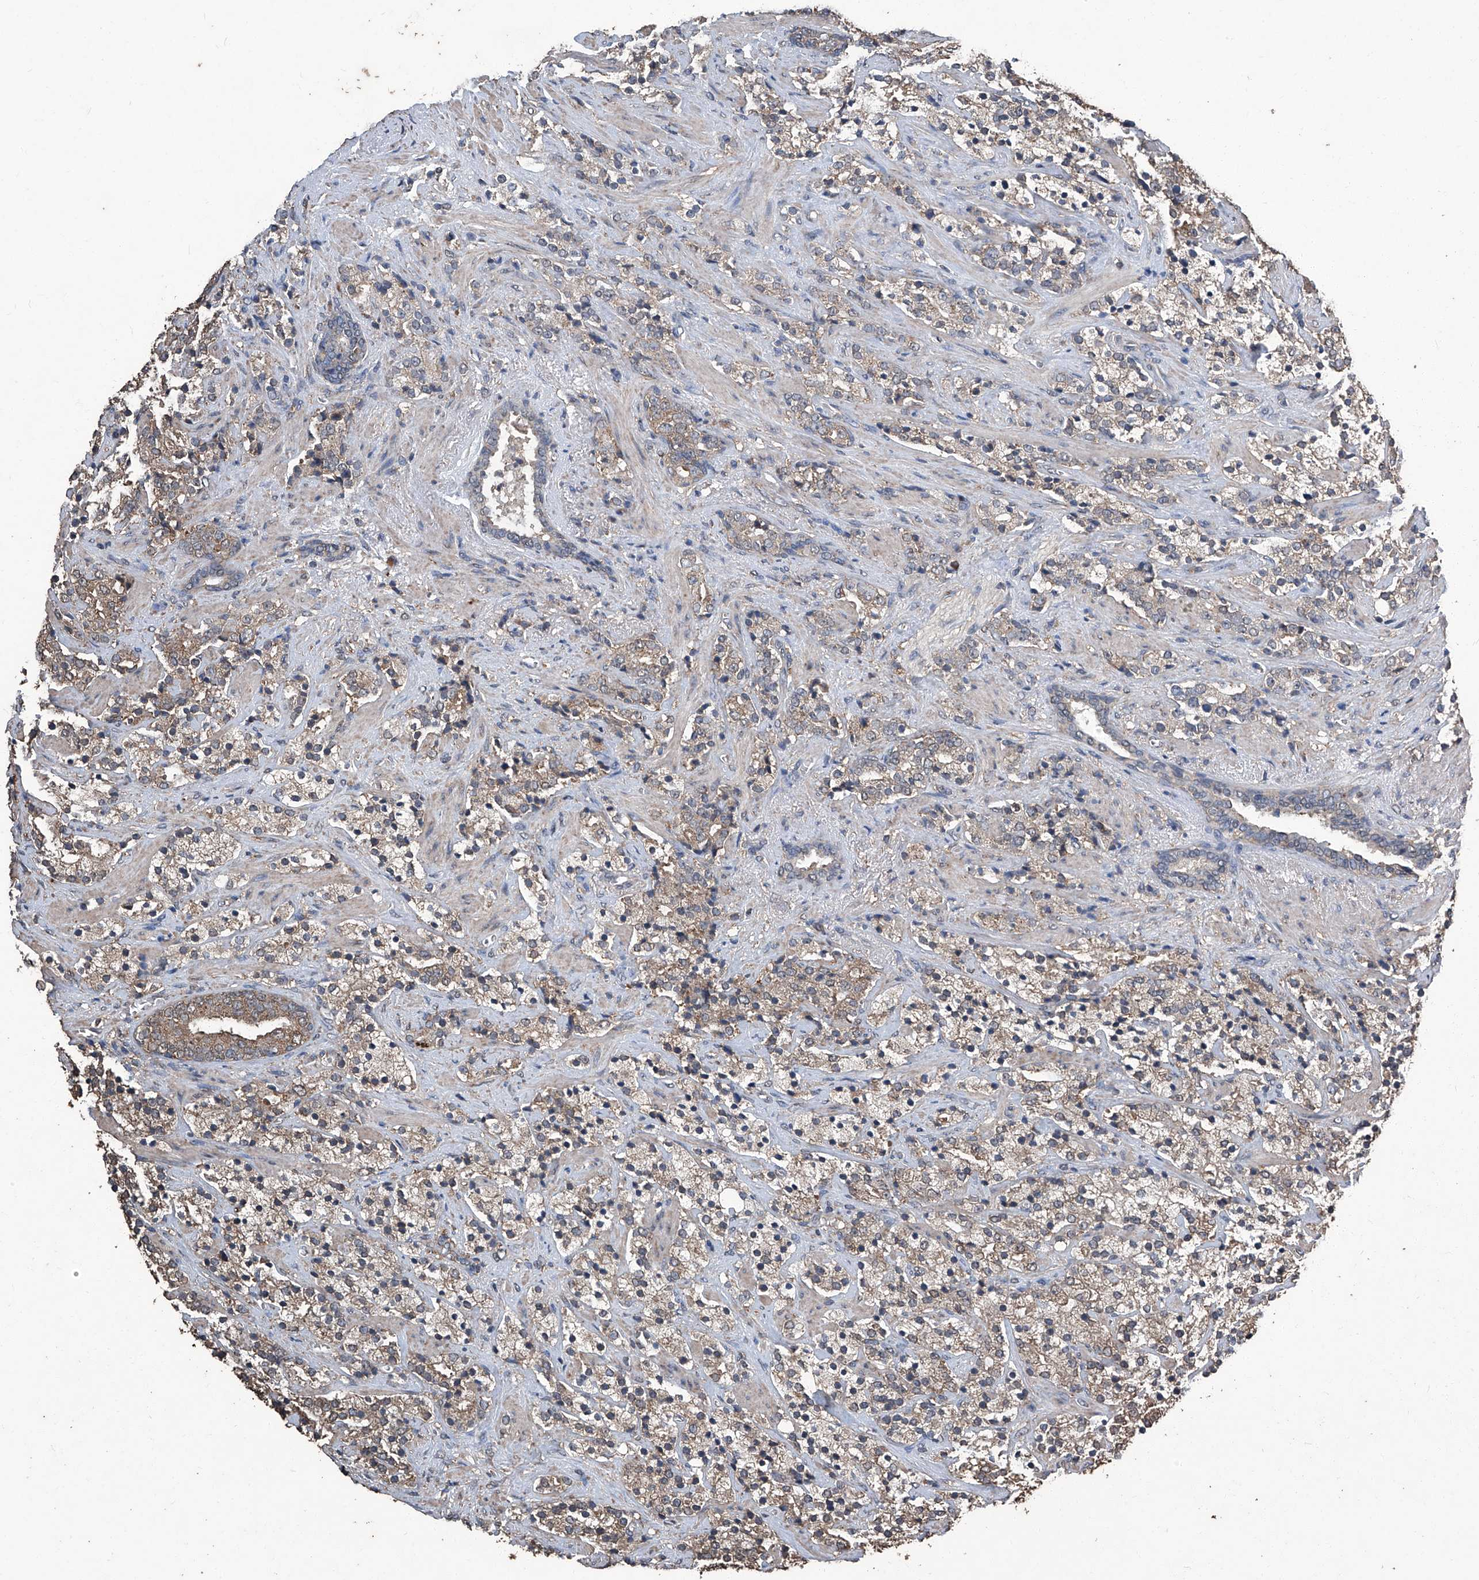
{"staining": {"intensity": "moderate", "quantity": ">75%", "location": "cytoplasmic/membranous"}, "tissue": "prostate cancer", "cell_type": "Tumor cells", "image_type": "cancer", "snomed": [{"axis": "morphology", "description": "Adenocarcinoma, High grade"}, {"axis": "topography", "description": "Prostate"}], "caption": "Immunohistochemistry (IHC) image of neoplastic tissue: human prostate high-grade adenocarcinoma stained using IHC demonstrates medium levels of moderate protein expression localized specifically in the cytoplasmic/membranous of tumor cells, appearing as a cytoplasmic/membranous brown color.", "gene": "STARD7", "patient": {"sex": "male", "age": 71}}